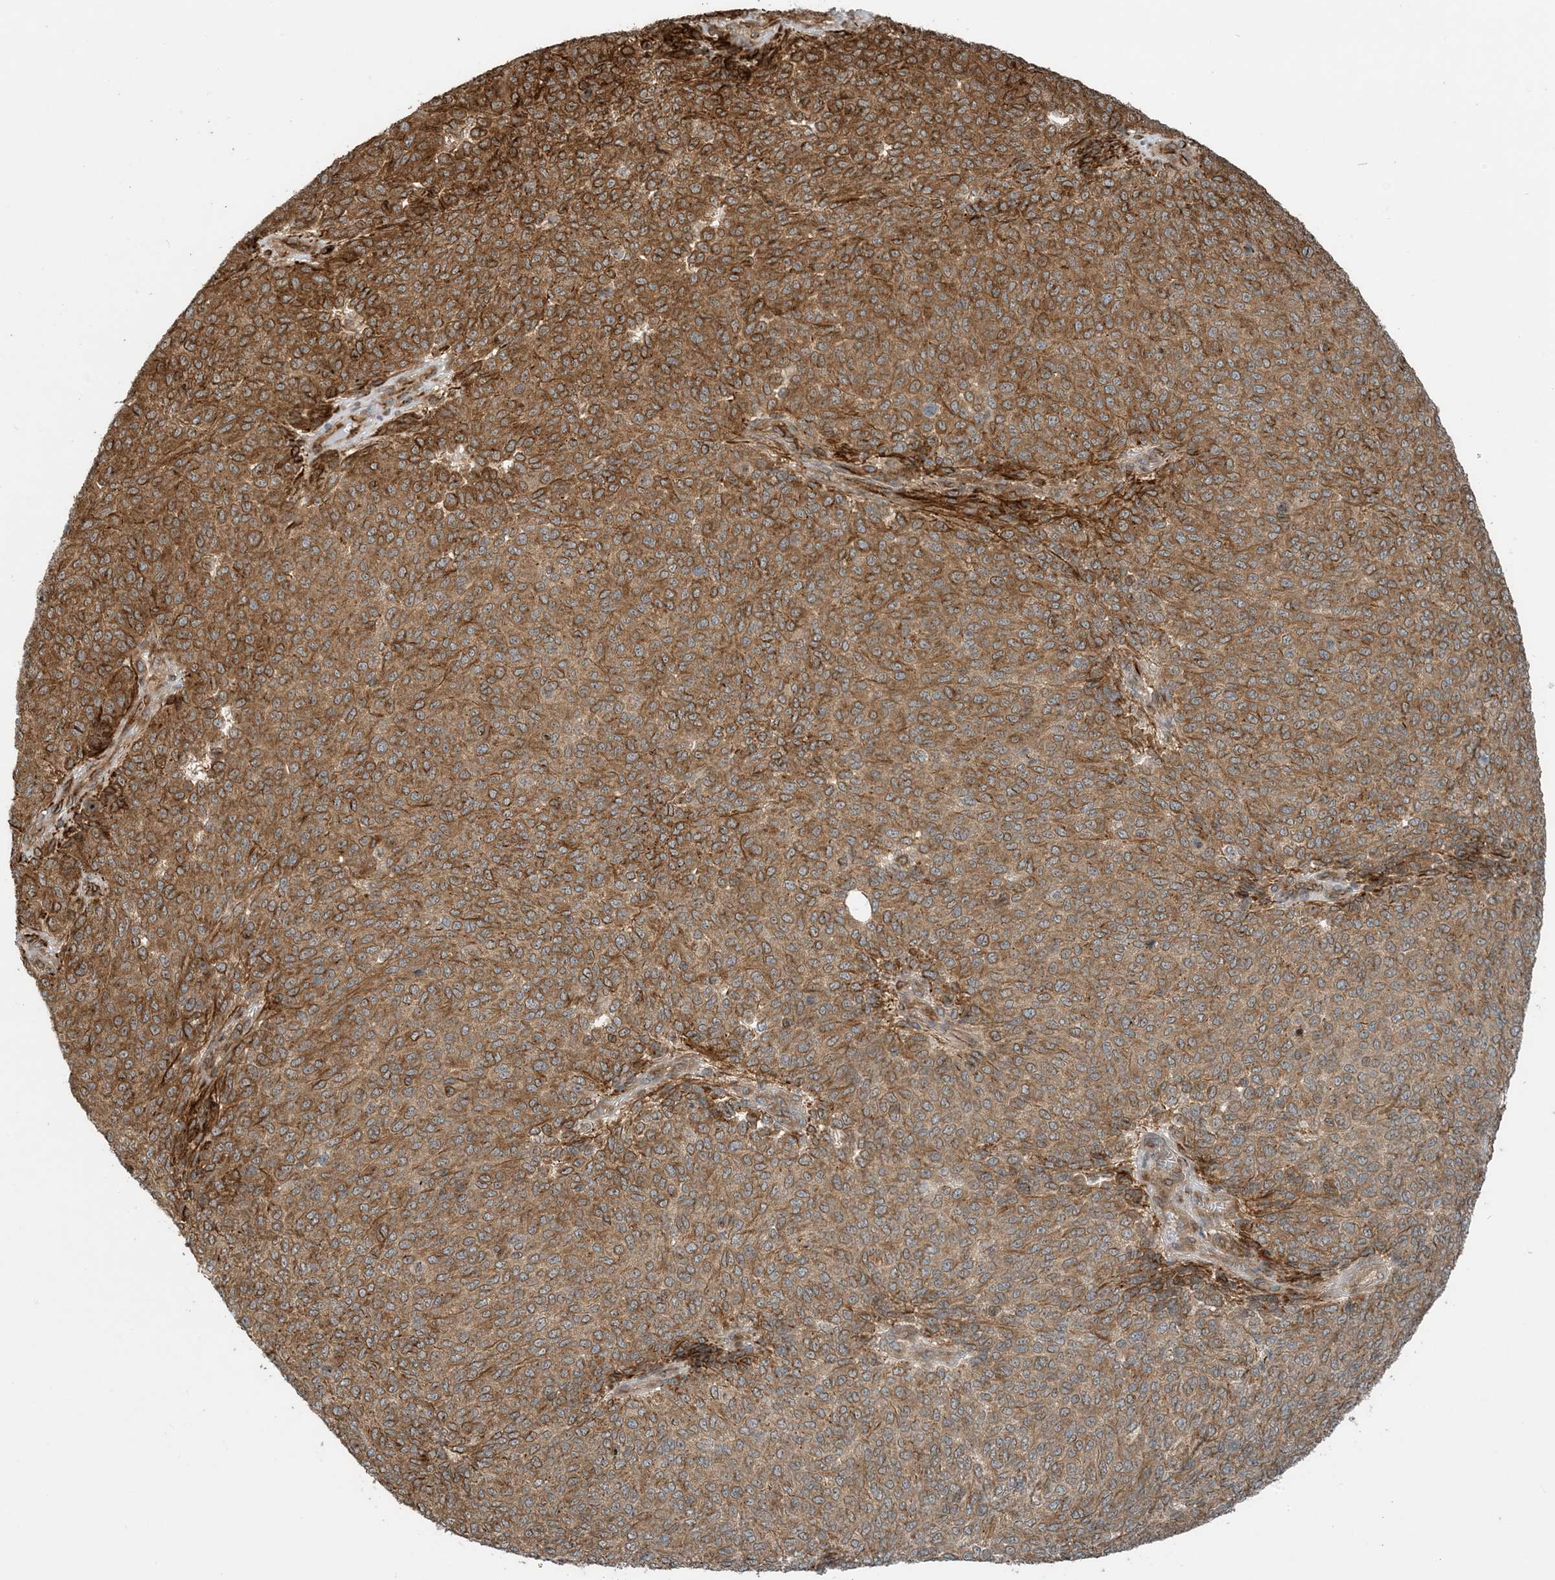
{"staining": {"intensity": "moderate", "quantity": ">75%", "location": "cytoplasmic/membranous"}, "tissue": "melanoma", "cell_type": "Tumor cells", "image_type": "cancer", "snomed": [{"axis": "morphology", "description": "Malignant melanoma, NOS"}, {"axis": "topography", "description": "Skin"}], "caption": "A photomicrograph of malignant melanoma stained for a protein displays moderate cytoplasmic/membranous brown staining in tumor cells. The staining was performed using DAB (3,3'-diaminobenzidine) to visualize the protein expression in brown, while the nuclei were stained in blue with hematoxylin (Magnification: 20x).", "gene": "ZBTB3", "patient": {"sex": "male", "age": 49}}